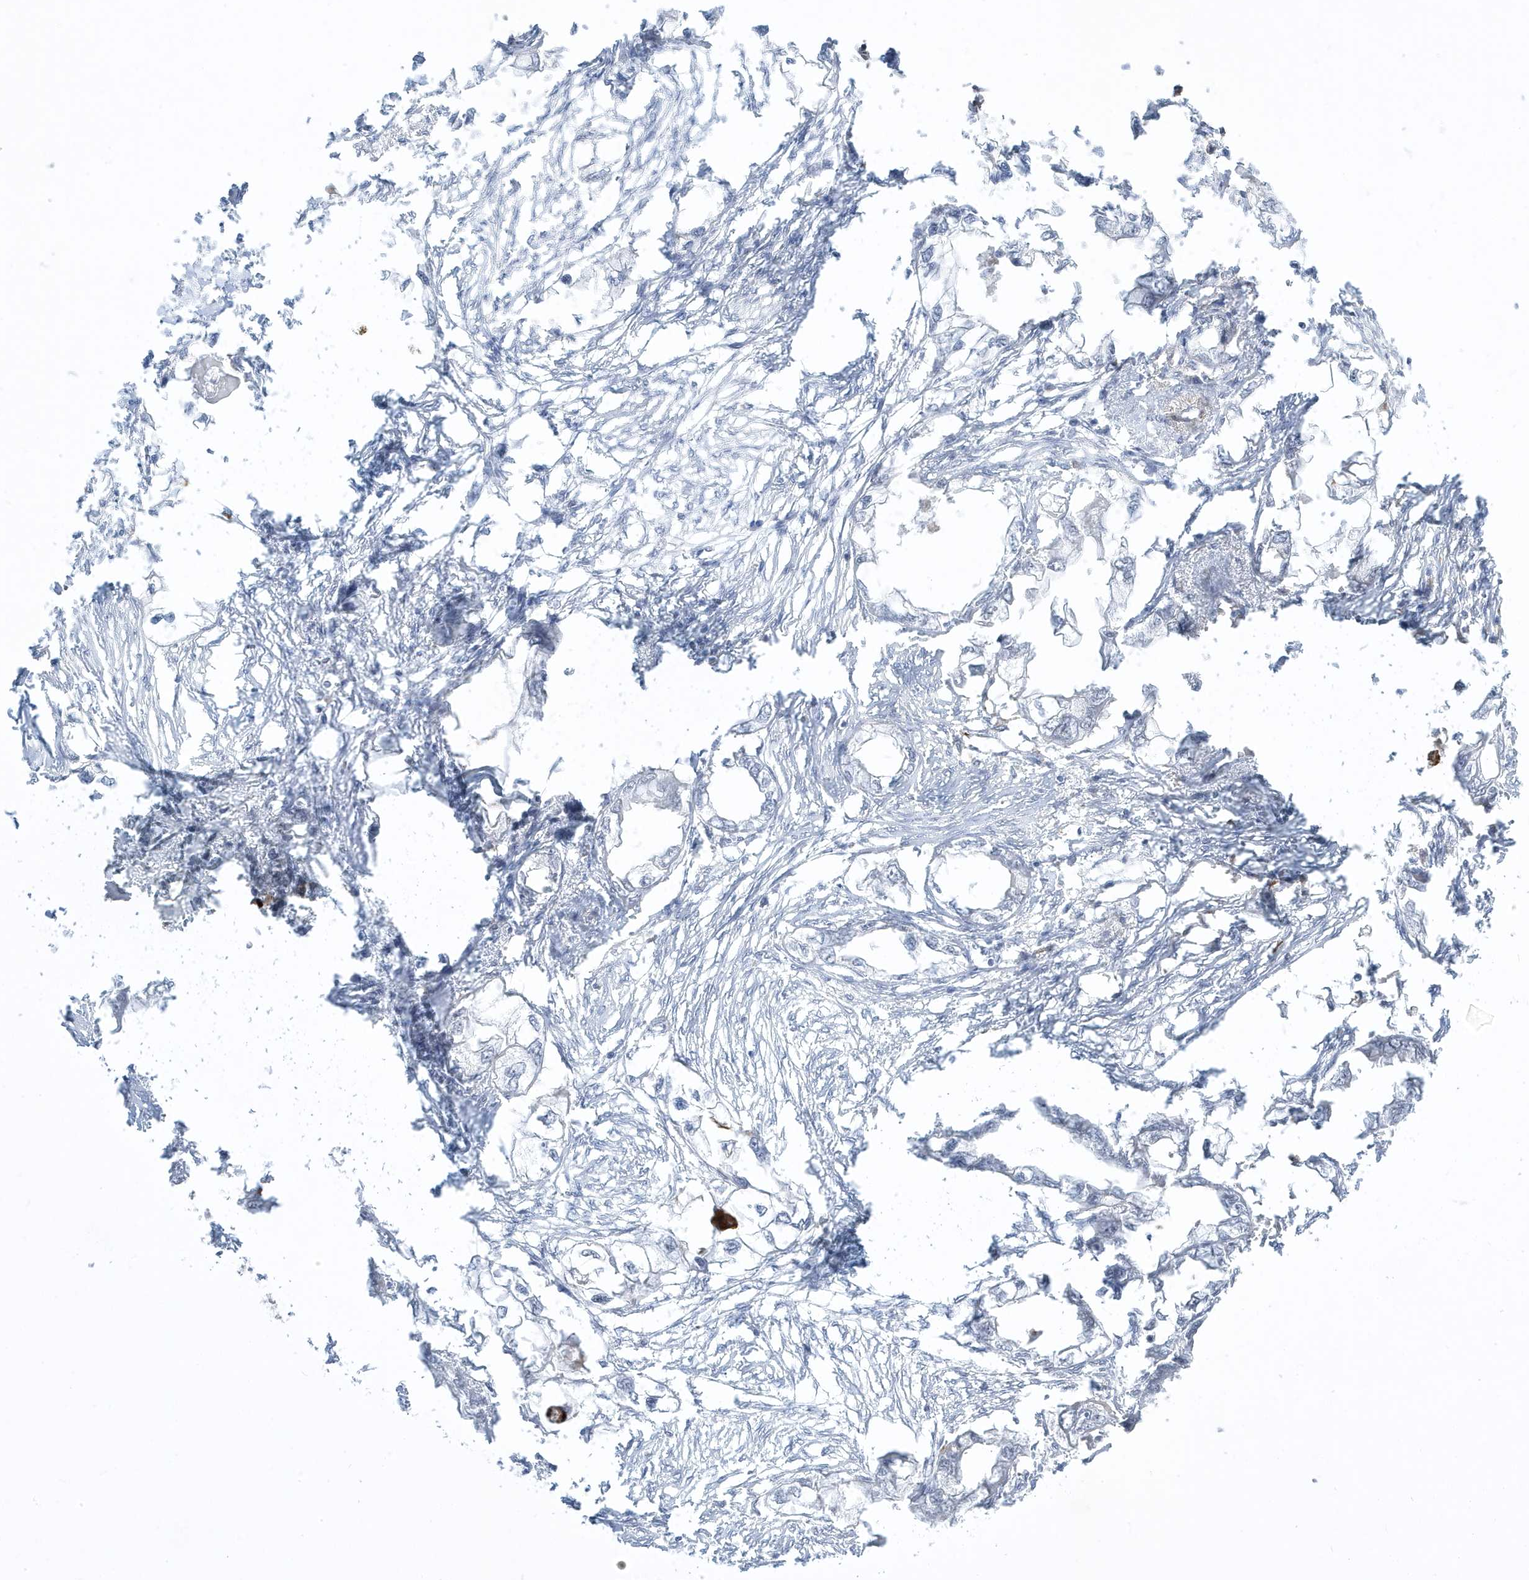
{"staining": {"intensity": "negative", "quantity": "none", "location": "none"}, "tissue": "endometrial cancer", "cell_type": "Tumor cells", "image_type": "cancer", "snomed": [{"axis": "morphology", "description": "Adenocarcinoma, NOS"}, {"axis": "morphology", "description": "Adenocarcinoma, metastatic, NOS"}, {"axis": "topography", "description": "Adipose tissue"}, {"axis": "topography", "description": "Endometrium"}], "caption": "Tumor cells are negative for protein expression in human endometrial cancer (adenocarcinoma).", "gene": "ADAMTSL3", "patient": {"sex": "female", "age": 67}}